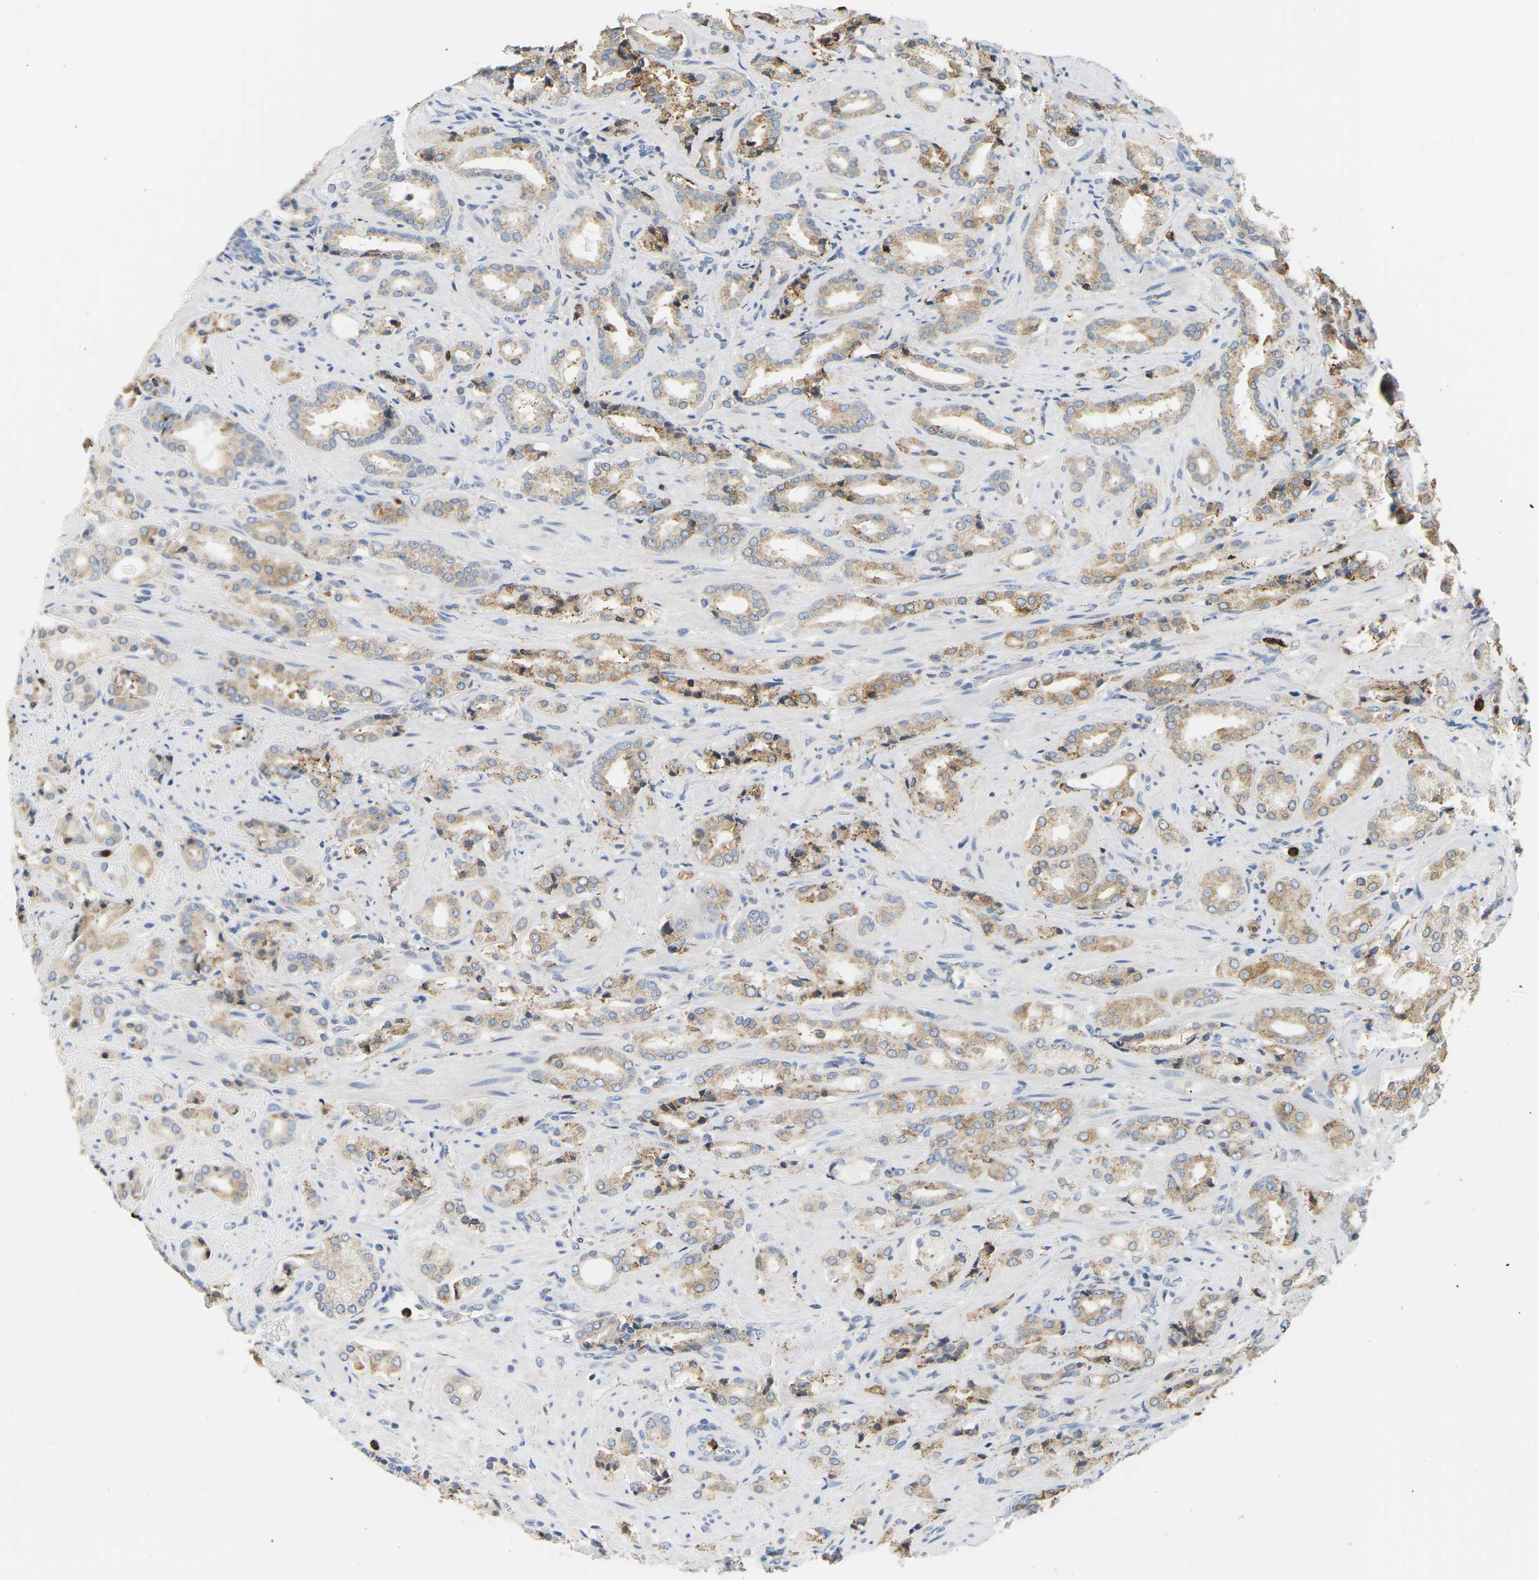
{"staining": {"intensity": "moderate", "quantity": ">75%", "location": "cytoplasmic/membranous"}, "tissue": "prostate cancer", "cell_type": "Tumor cells", "image_type": "cancer", "snomed": [{"axis": "morphology", "description": "Adenocarcinoma, High grade"}, {"axis": "topography", "description": "Prostate"}], "caption": "IHC micrograph of neoplastic tissue: human prostate high-grade adenocarcinoma stained using immunohistochemistry (IHC) reveals medium levels of moderate protein expression localized specifically in the cytoplasmic/membranous of tumor cells, appearing as a cytoplasmic/membranous brown color.", "gene": "ADM", "patient": {"sex": "male", "age": 64}}